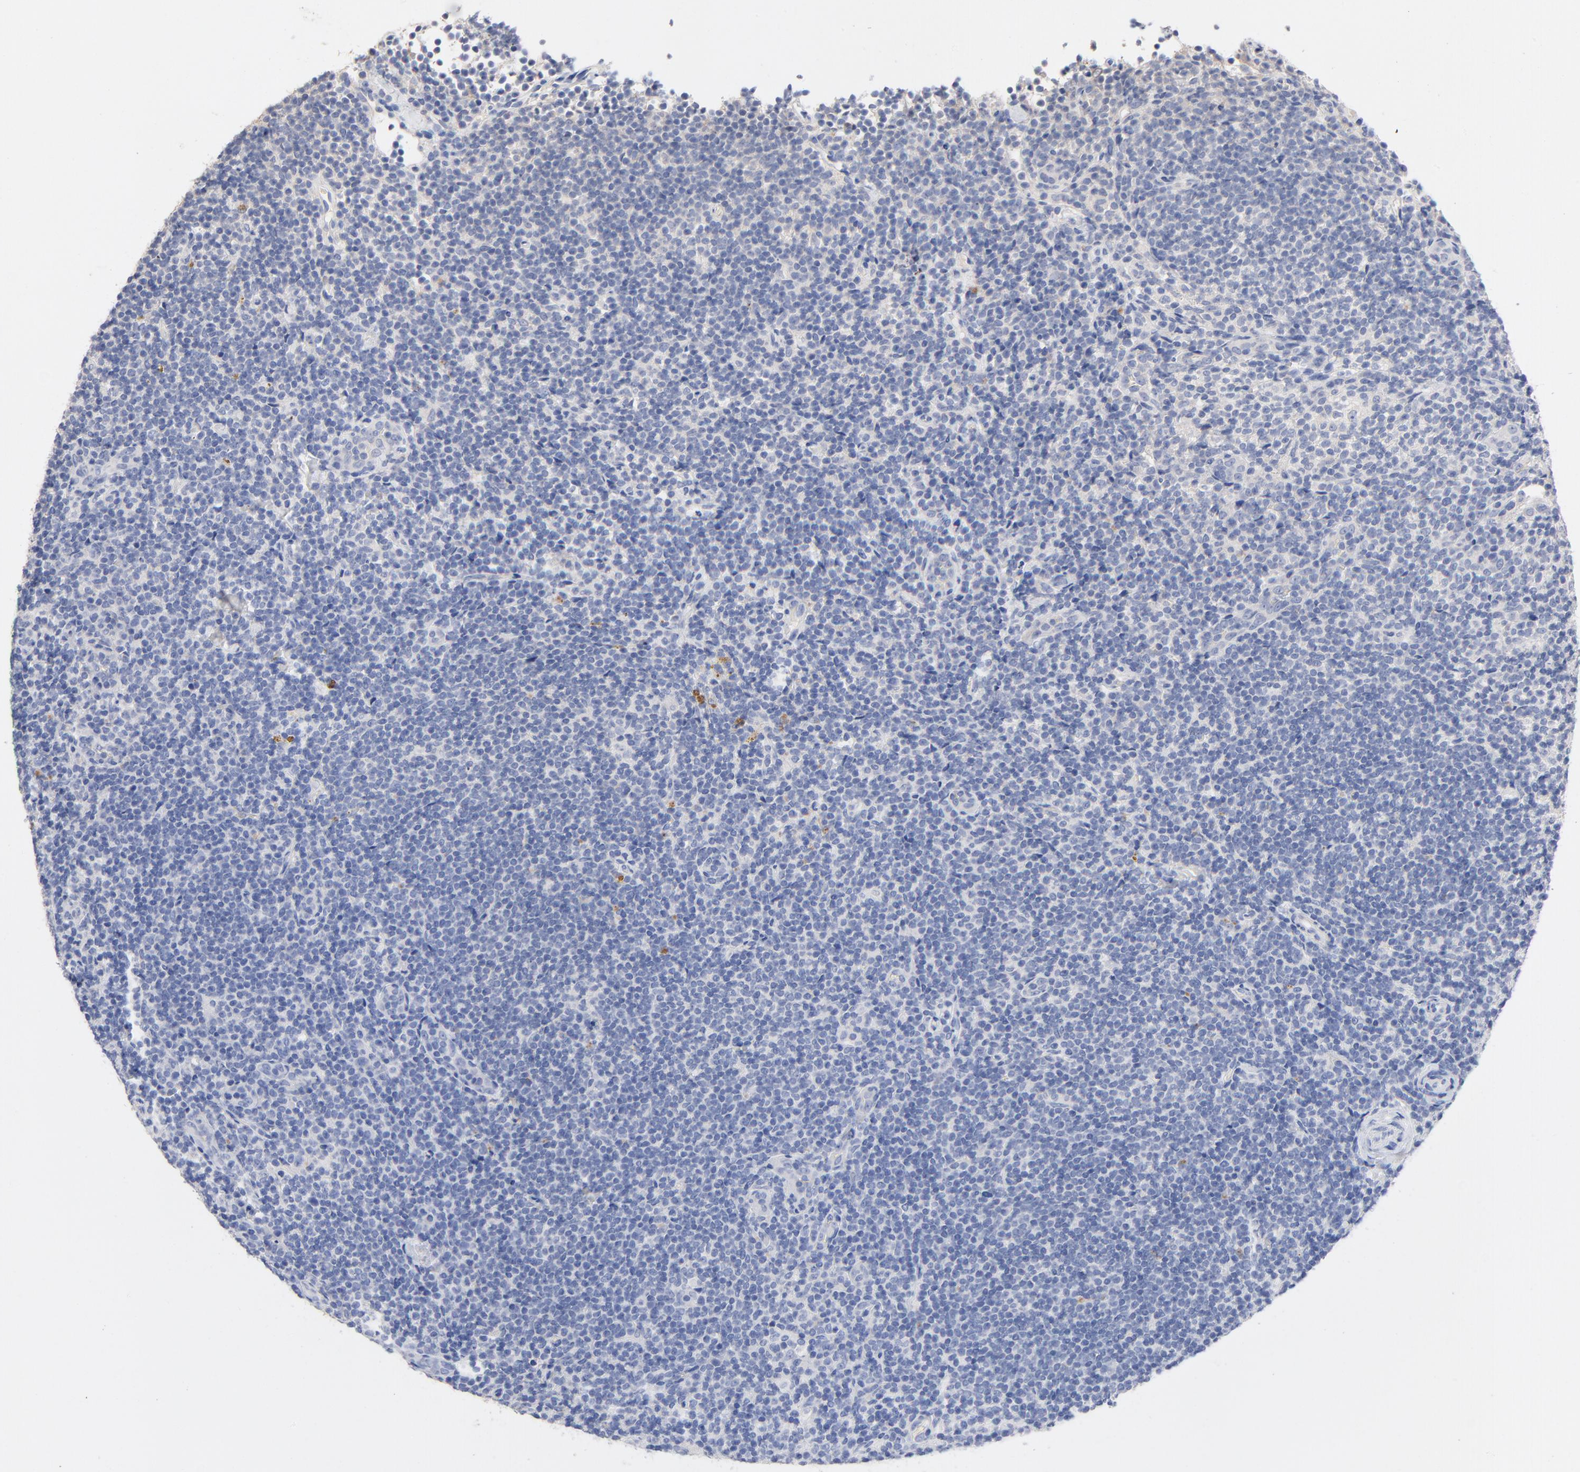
{"staining": {"intensity": "negative", "quantity": "none", "location": "none"}, "tissue": "lymphoma", "cell_type": "Tumor cells", "image_type": "cancer", "snomed": [{"axis": "morphology", "description": "Malignant lymphoma, non-Hodgkin's type, Low grade"}, {"axis": "topography", "description": "Lymph node"}], "caption": "Immunohistochemistry (IHC) of human malignant lymphoma, non-Hodgkin's type (low-grade) displays no staining in tumor cells.", "gene": "CPS1", "patient": {"sex": "female", "age": 76}}